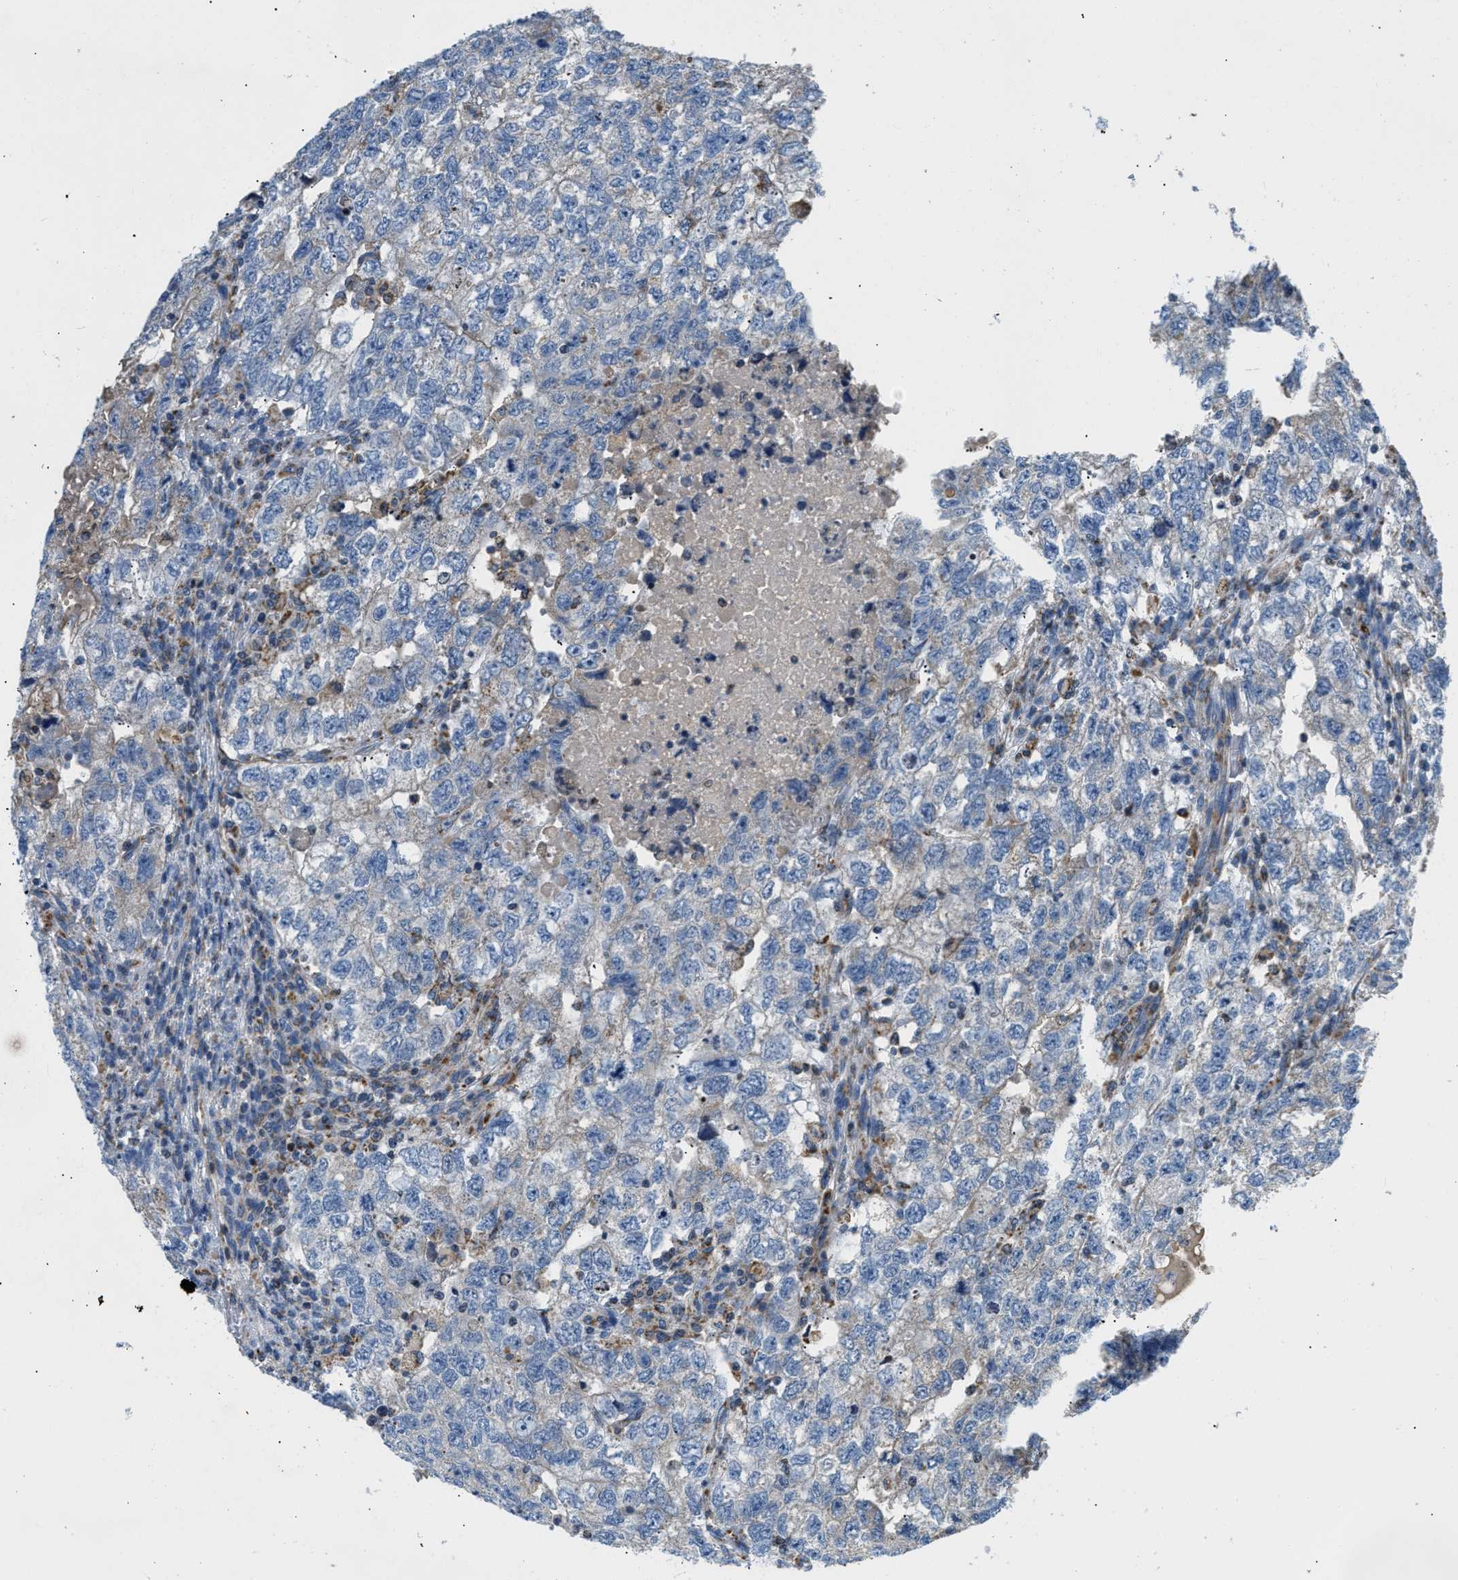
{"staining": {"intensity": "negative", "quantity": "none", "location": "none"}, "tissue": "testis cancer", "cell_type": "Tumor cells", "image_type": "cancer", "snomed": [{"axis": "morphology", "description": "Carcinoma, Embryonal, NOS"}, {"axis": "topography", "description": "Testis"}], "caption": "This is an IHC histopathology image of embryonal carcinoma (testis). There is no expression in tumor cells.", "gene": "ACADVL", "patient": {"sex": "male", "age": 36}}